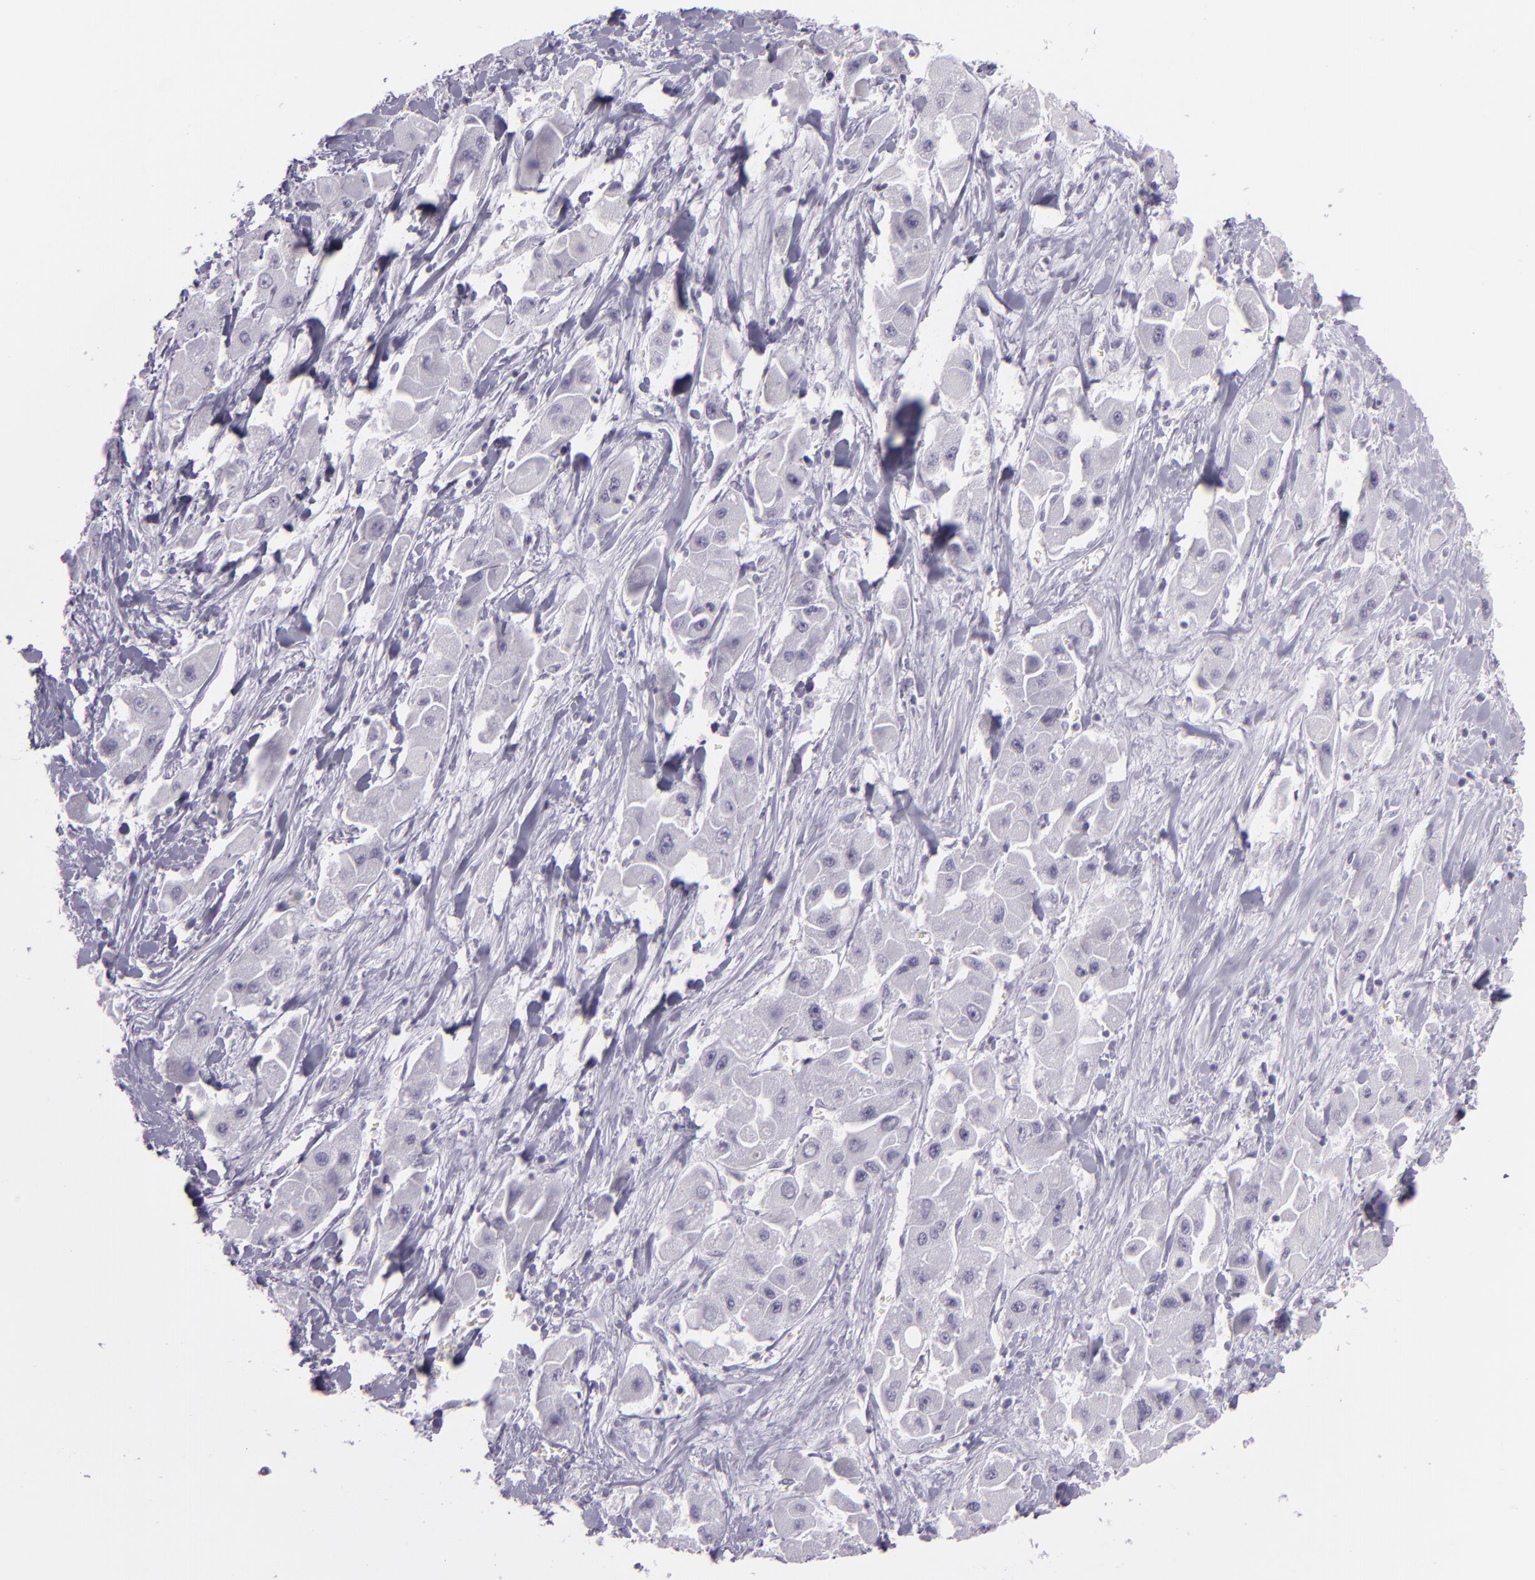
{"staining": {"intensity": "negative", "quantity": "none", "location": "none"}, "tissue": "liver cancer", "cell_type": "Tumor cells", "image_type": "cancer", "snomed": [{"axis": "morphology", "description": "Carcinoma, Hepatocellular, NOS"}, {"axis": "topography", "description": "Liver"}], "caption": "An immunohistochemistry photomicrograph of liver cancer is shown. There is no staining in tumor cells of liver cancer. (Stains: DAB (3,3'-diaminobenzidine) immunohistochemistry (IHC) with hematoxylin counter stain, Microscopy: brightfield microscopy at high magnification).", "gene": "MUC6", "patient": {"sex": "male", "age": 24}}